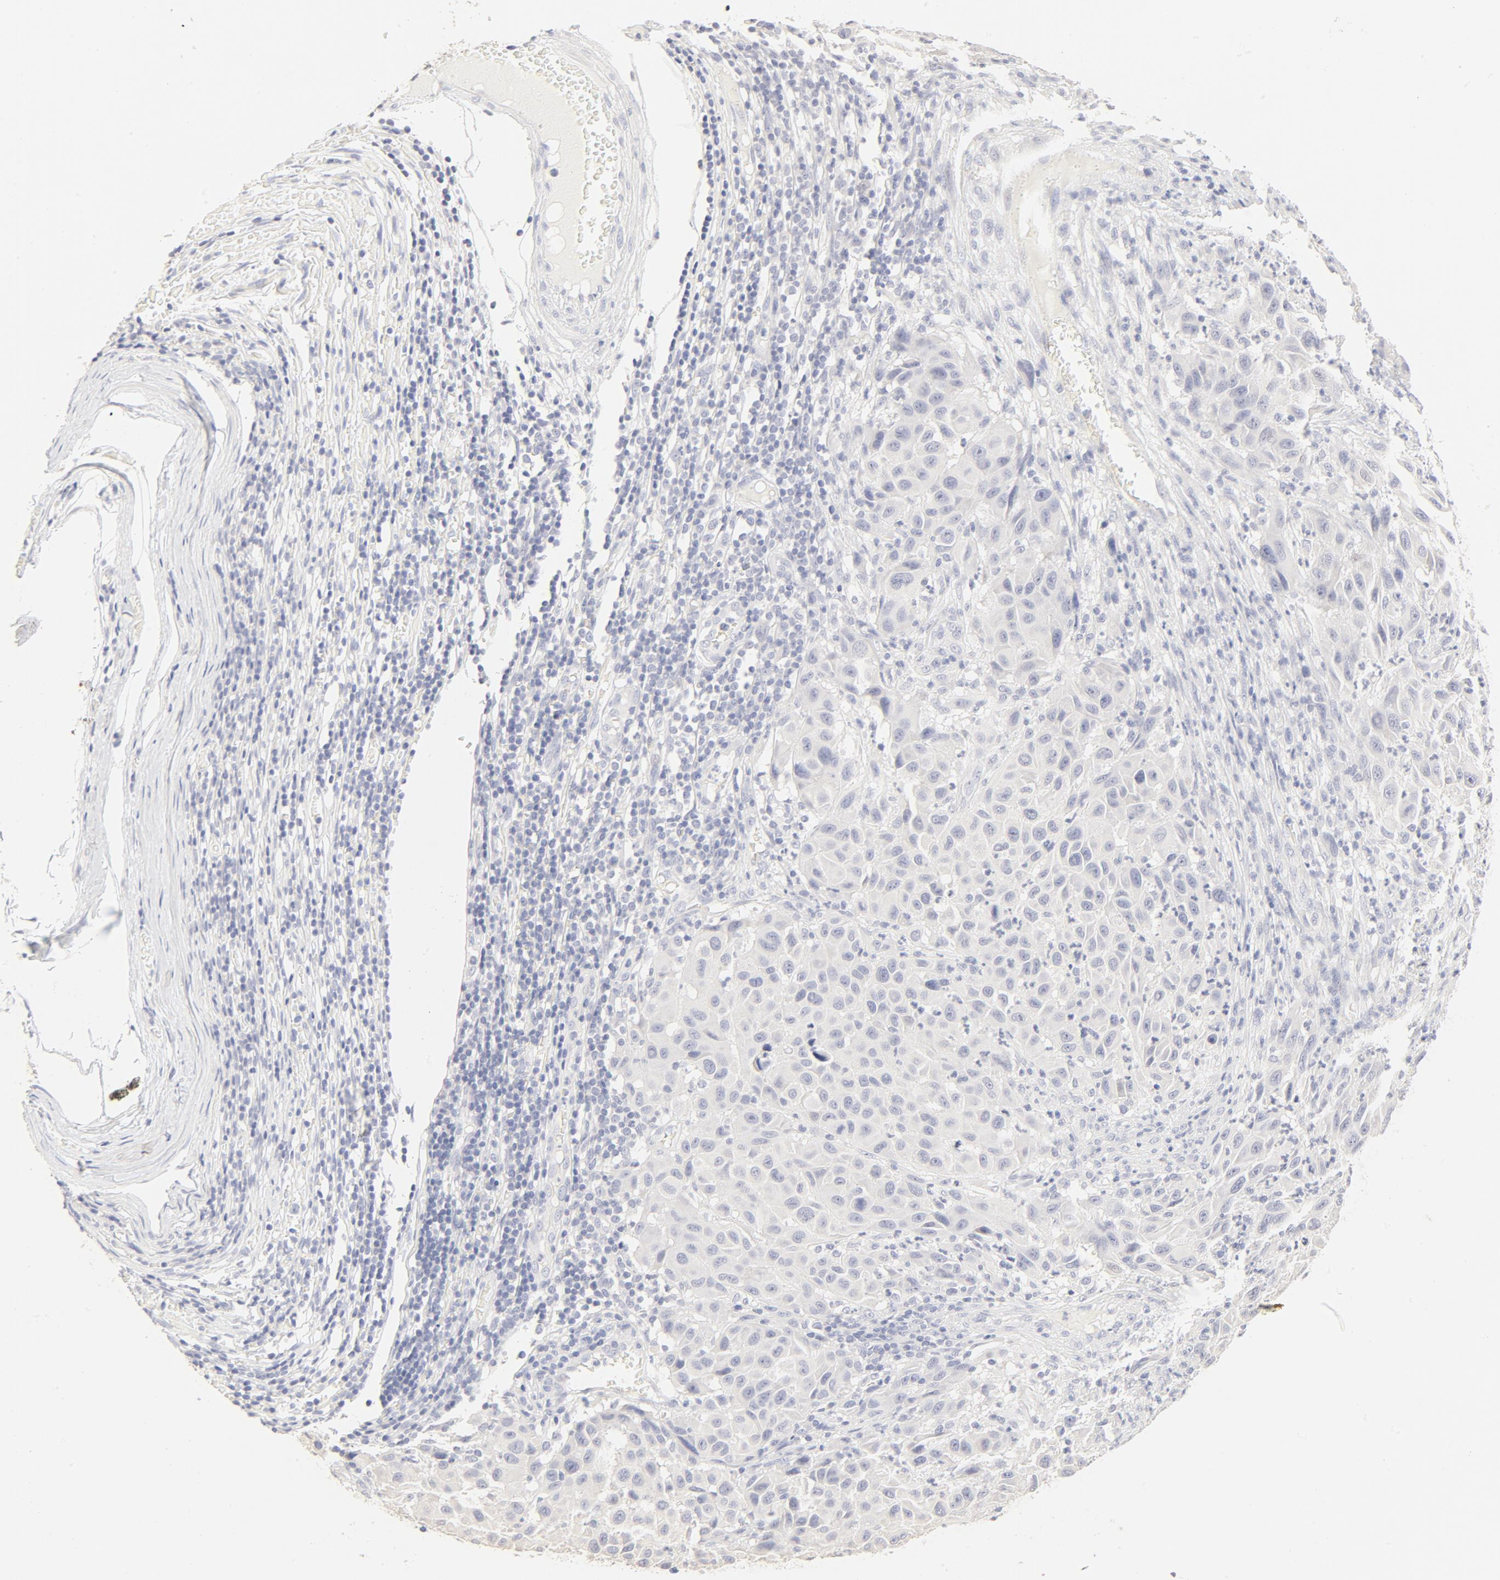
{"staining": {"intensity": "negative", "quantity": "none", "location": "none"}, "tissue": "melanoma", "cell_type": "Tumor cells", "image_type": "cancer", "snomed": [{"axis": "morphology", "description": "Malignant melanoma, Metastatic site"}, {"axis": "topography", "description": "Lymph node"}], "caption": "Tumor cells show no significant protein staining in melanoma. The staining was performed using DAB (3,3'-diaminobenzidine) to visualize the protein expression in brown, while the nuclei were stained in blue with hematoxylin (Magnification: 20x).", "gene": "FCGBP", "patient": {"sex": "male", "age": 61}}